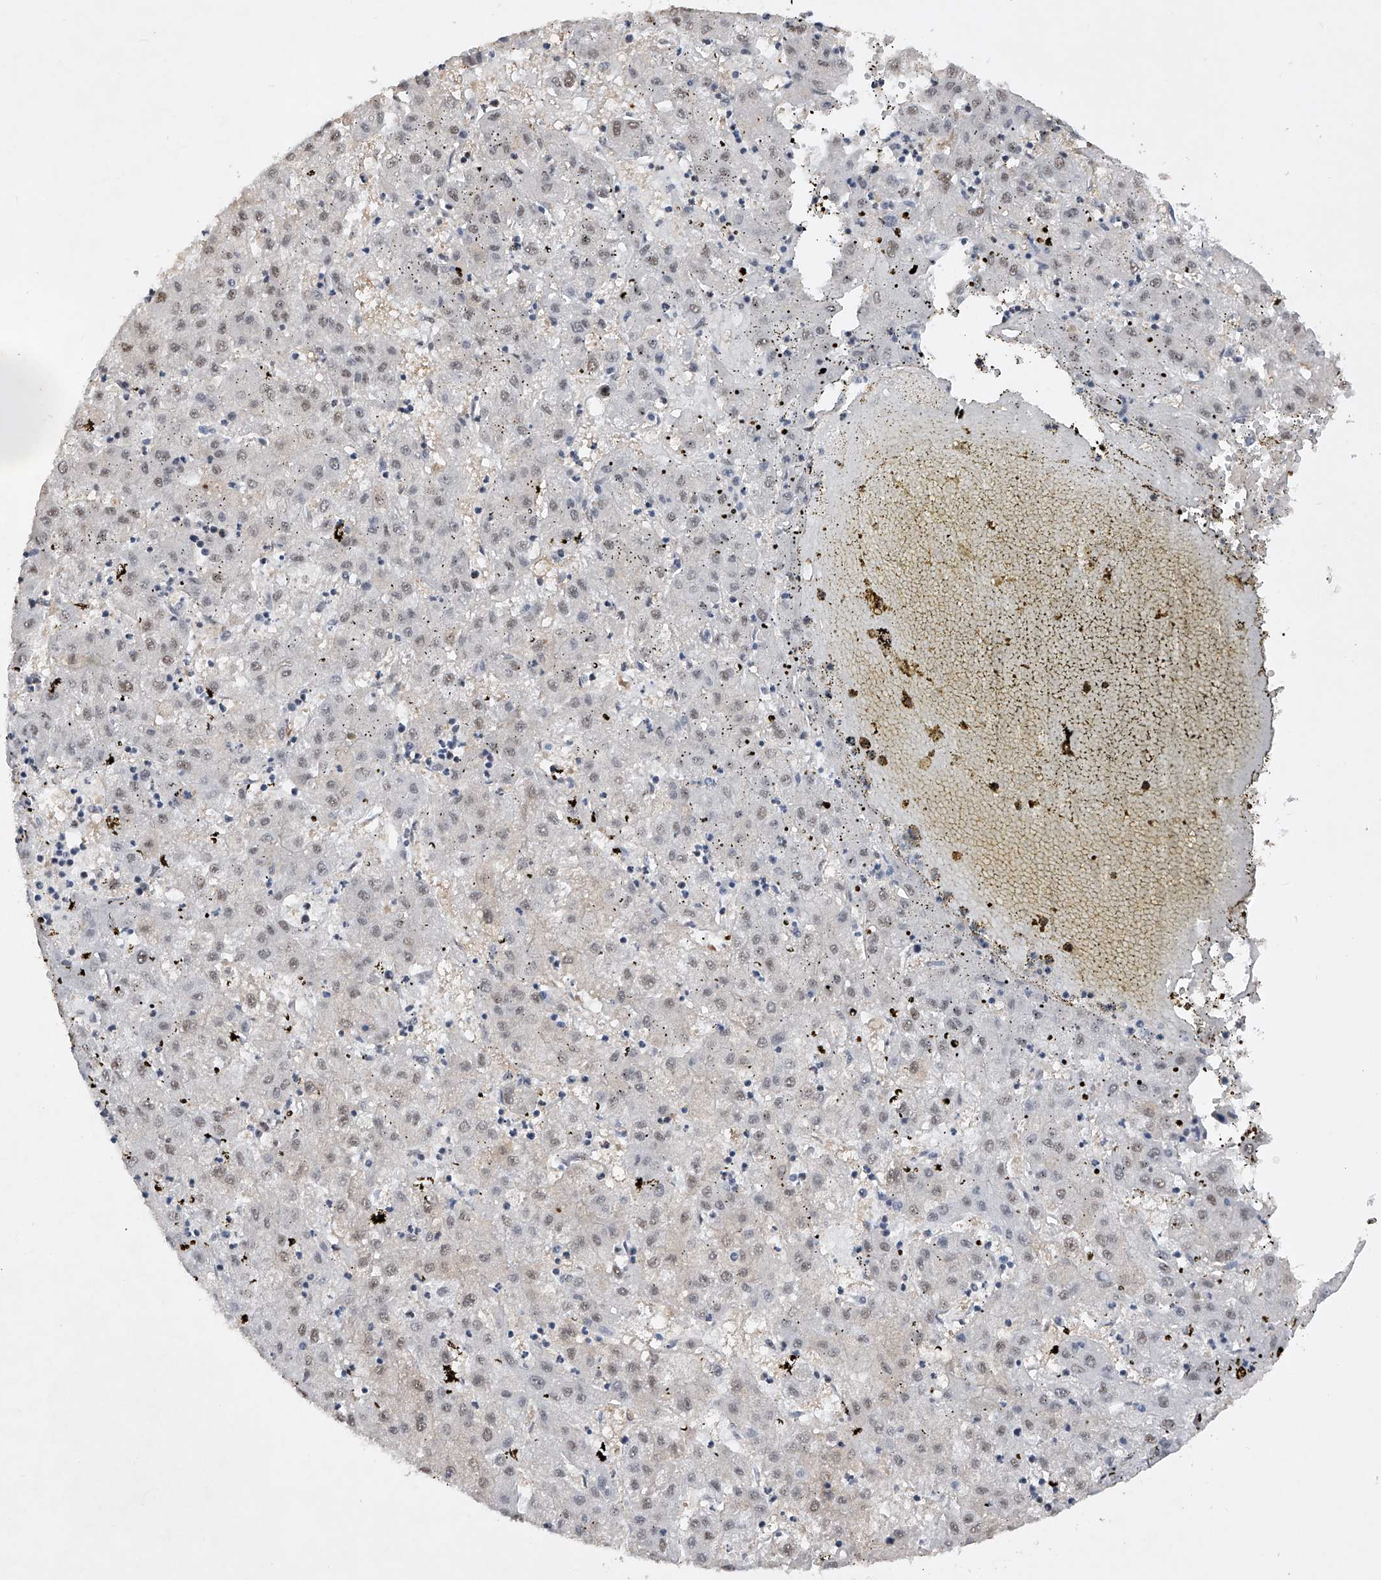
{"staining": {"intensity": "negative", "quantity": "none", "location": "none"}, "tissue": "liver cancer", "cell_type": "Tumor cells", "image_type": "cancer", "snomed": [{"axis": "morphology", "description": "Carcinoma, Hepatocellular, NOS"}, {"axis": "topography", "description": "Liver"}], "caption": "Image shows no significant protein staining in tumor cells of hepatocellular carcinoma (liver). (DAB (3,3'-diaminobenzidine) IHC, high magnification).", "gene": "NFATC4", "patient": {"sex": "male", "age": 72}}